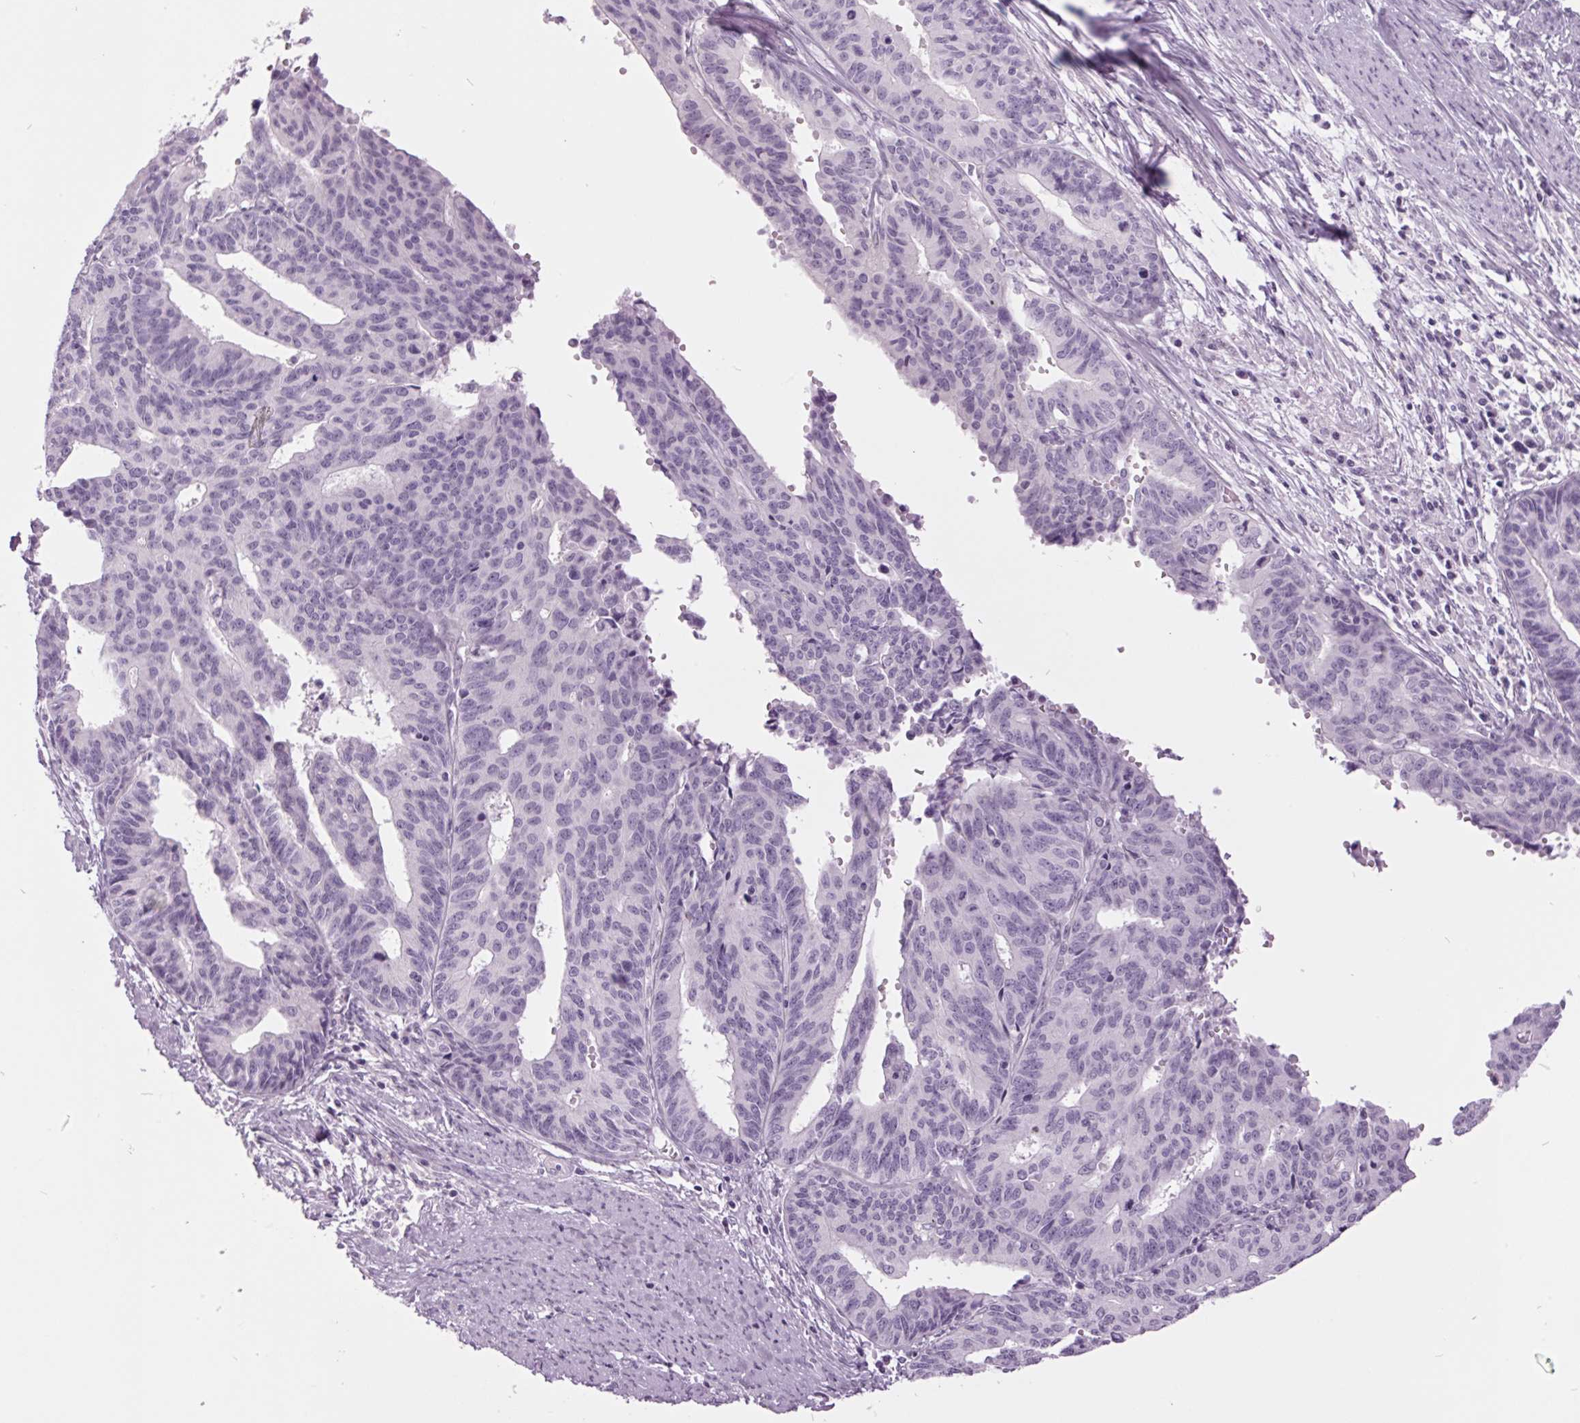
{"staining": {"intensity": "negative", "quantity": "none", "location": "none"}, "tissue": "endometrial cancer", "cell_type": "Tumor cells", "image_type": "cancer", "snomed": [{"axis": "morphology", "description": "Adenocarcinoma, NOS"}, {"axis": "topography", "description": "Endometrium"}], "caption": "This micrograph is of endometrial adenocarcinoma stained with immunohistochemistry (IHC) to label a protein in brown with the nuclei are counter-stained blue. There is no expression in tumor cells.", "gene": "ODAD2", "patient": {"sex": "female", "age": 65}}